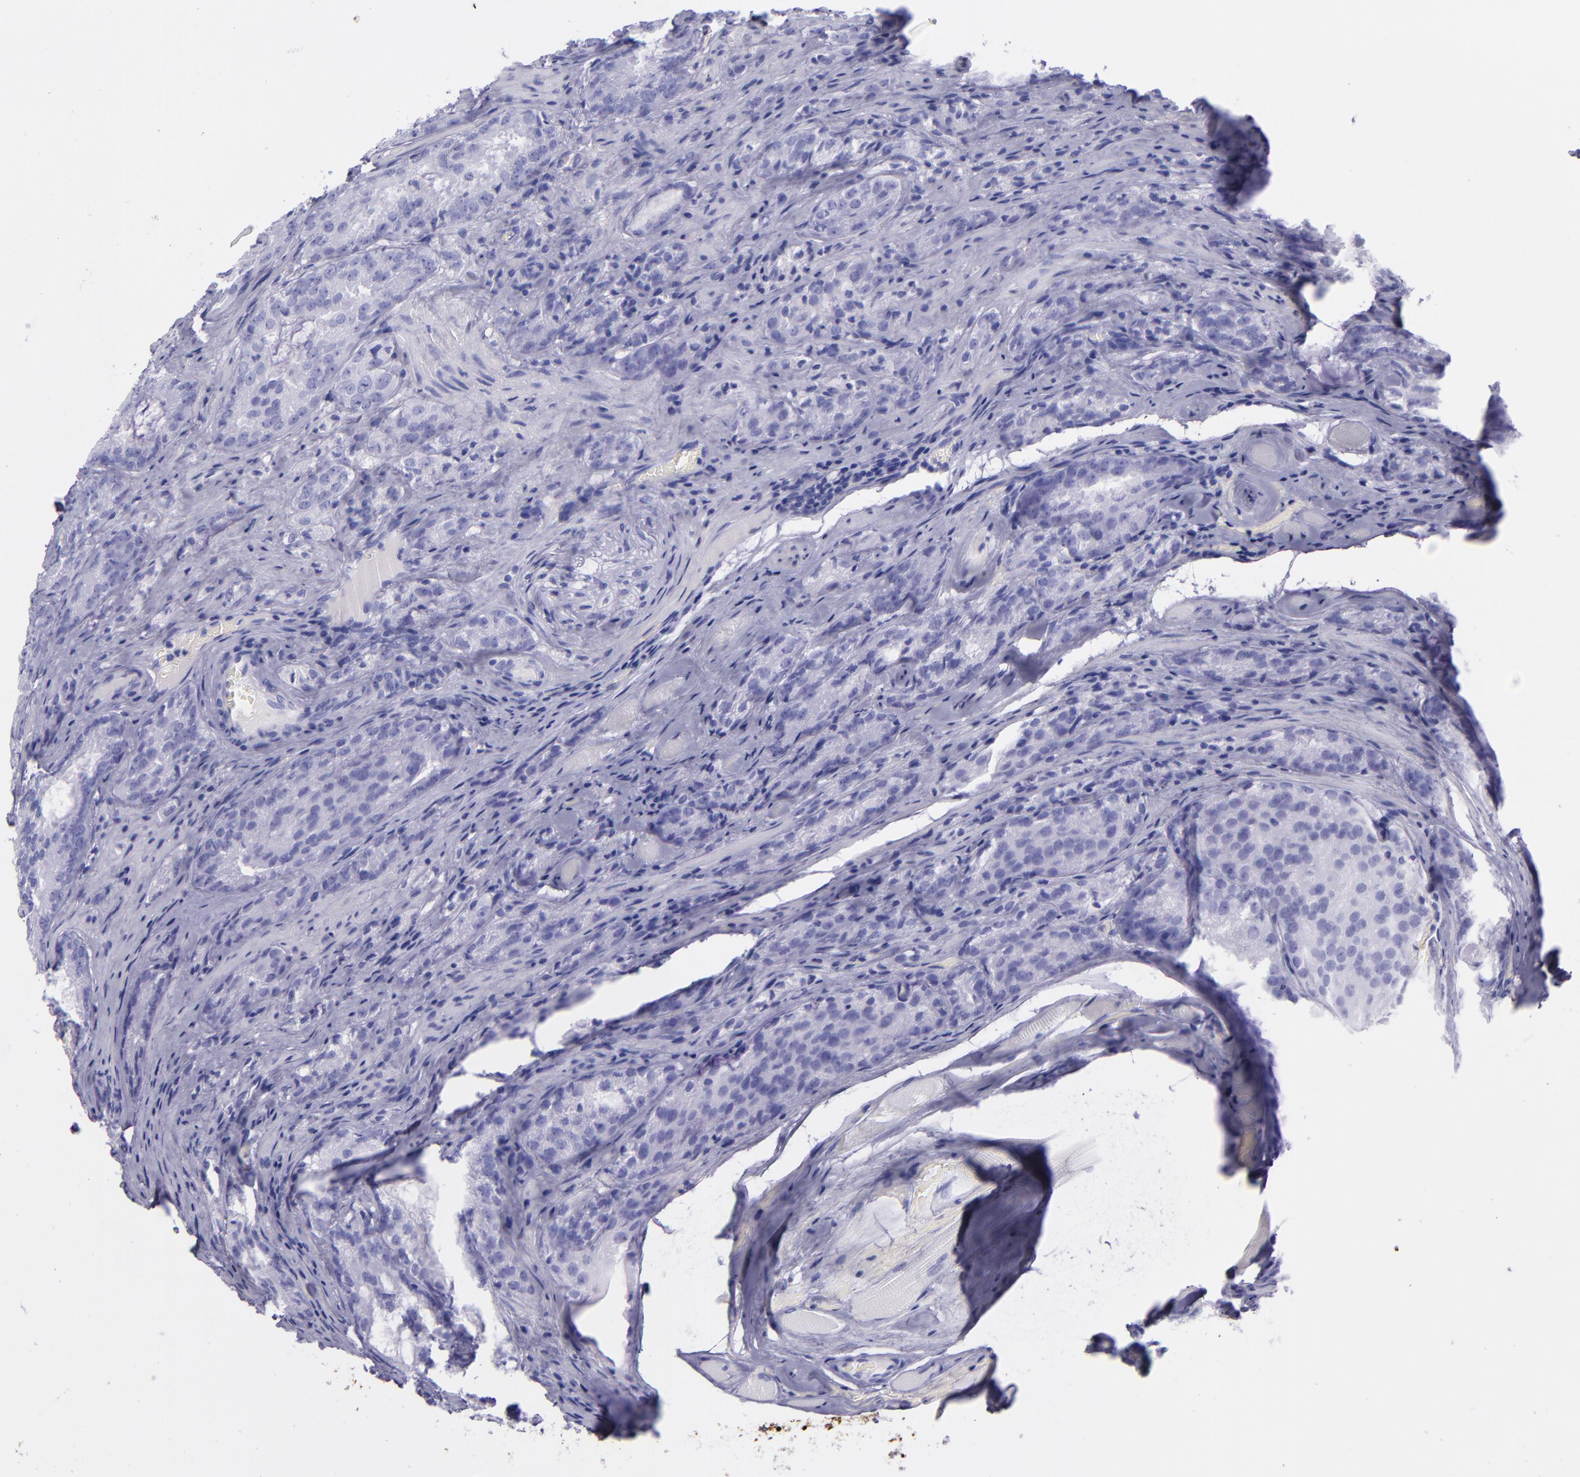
{"staining": {"intensity": "negative", "quantity": "none", "location": "none"}, "tissue": "prostate cancer", "cell_type": "Tumor cells", "image_type": "cancer", "snomed": [{"axis": "morphology", "description": "Adenocarcinoma, Medium grade"}, {"axis": "topography", "description": "Prostate"}], "caption": "Tumor cells show no significant protein positivity in prostate cancer (adenocarcinoma (medium-grade)).", "gene": "SFTPA2", "patient": {"sex": "male", "age": 60}}